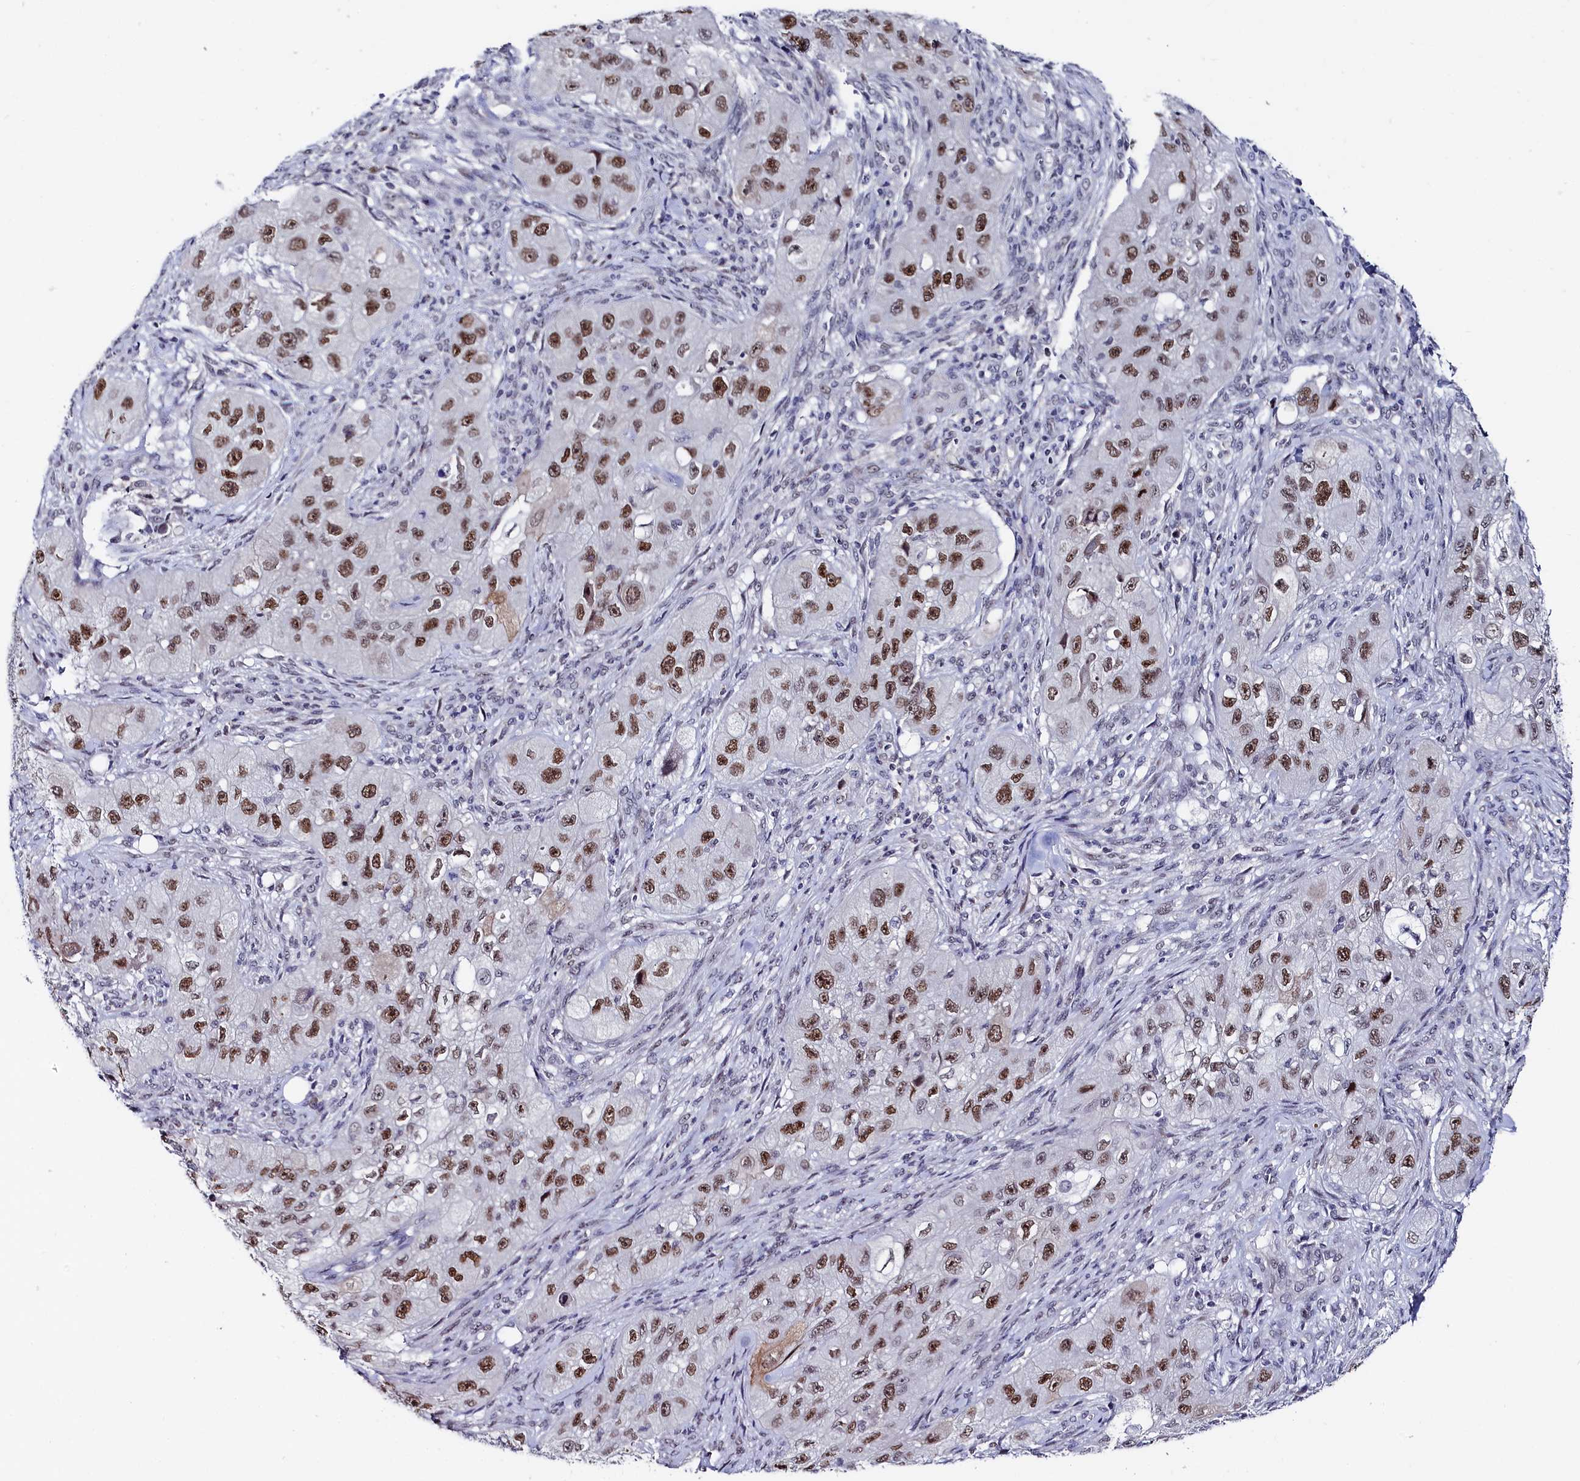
{"staining": {"intensity": "moderate", "quantity": ">75%", "location": "nuclear"}, "tissue": "skin cancer", "cell_type": "Tumor cells", "image_type": "cancer", "snomed": [{"axis": "morphology", "description": "Squamous cell carcinoma, NOS"}, {"axis": "topography", "description": "Skin"}, {"axis": "topography", "description": "Subcutis"}], "caption": "A micrograph of skin squamous cell carcinoma stained for a protein exhibits moderate nuclear brown staining in tumor cells.", "gene": "TIGD4", "patient": {"sex": "male", "age": 73}}